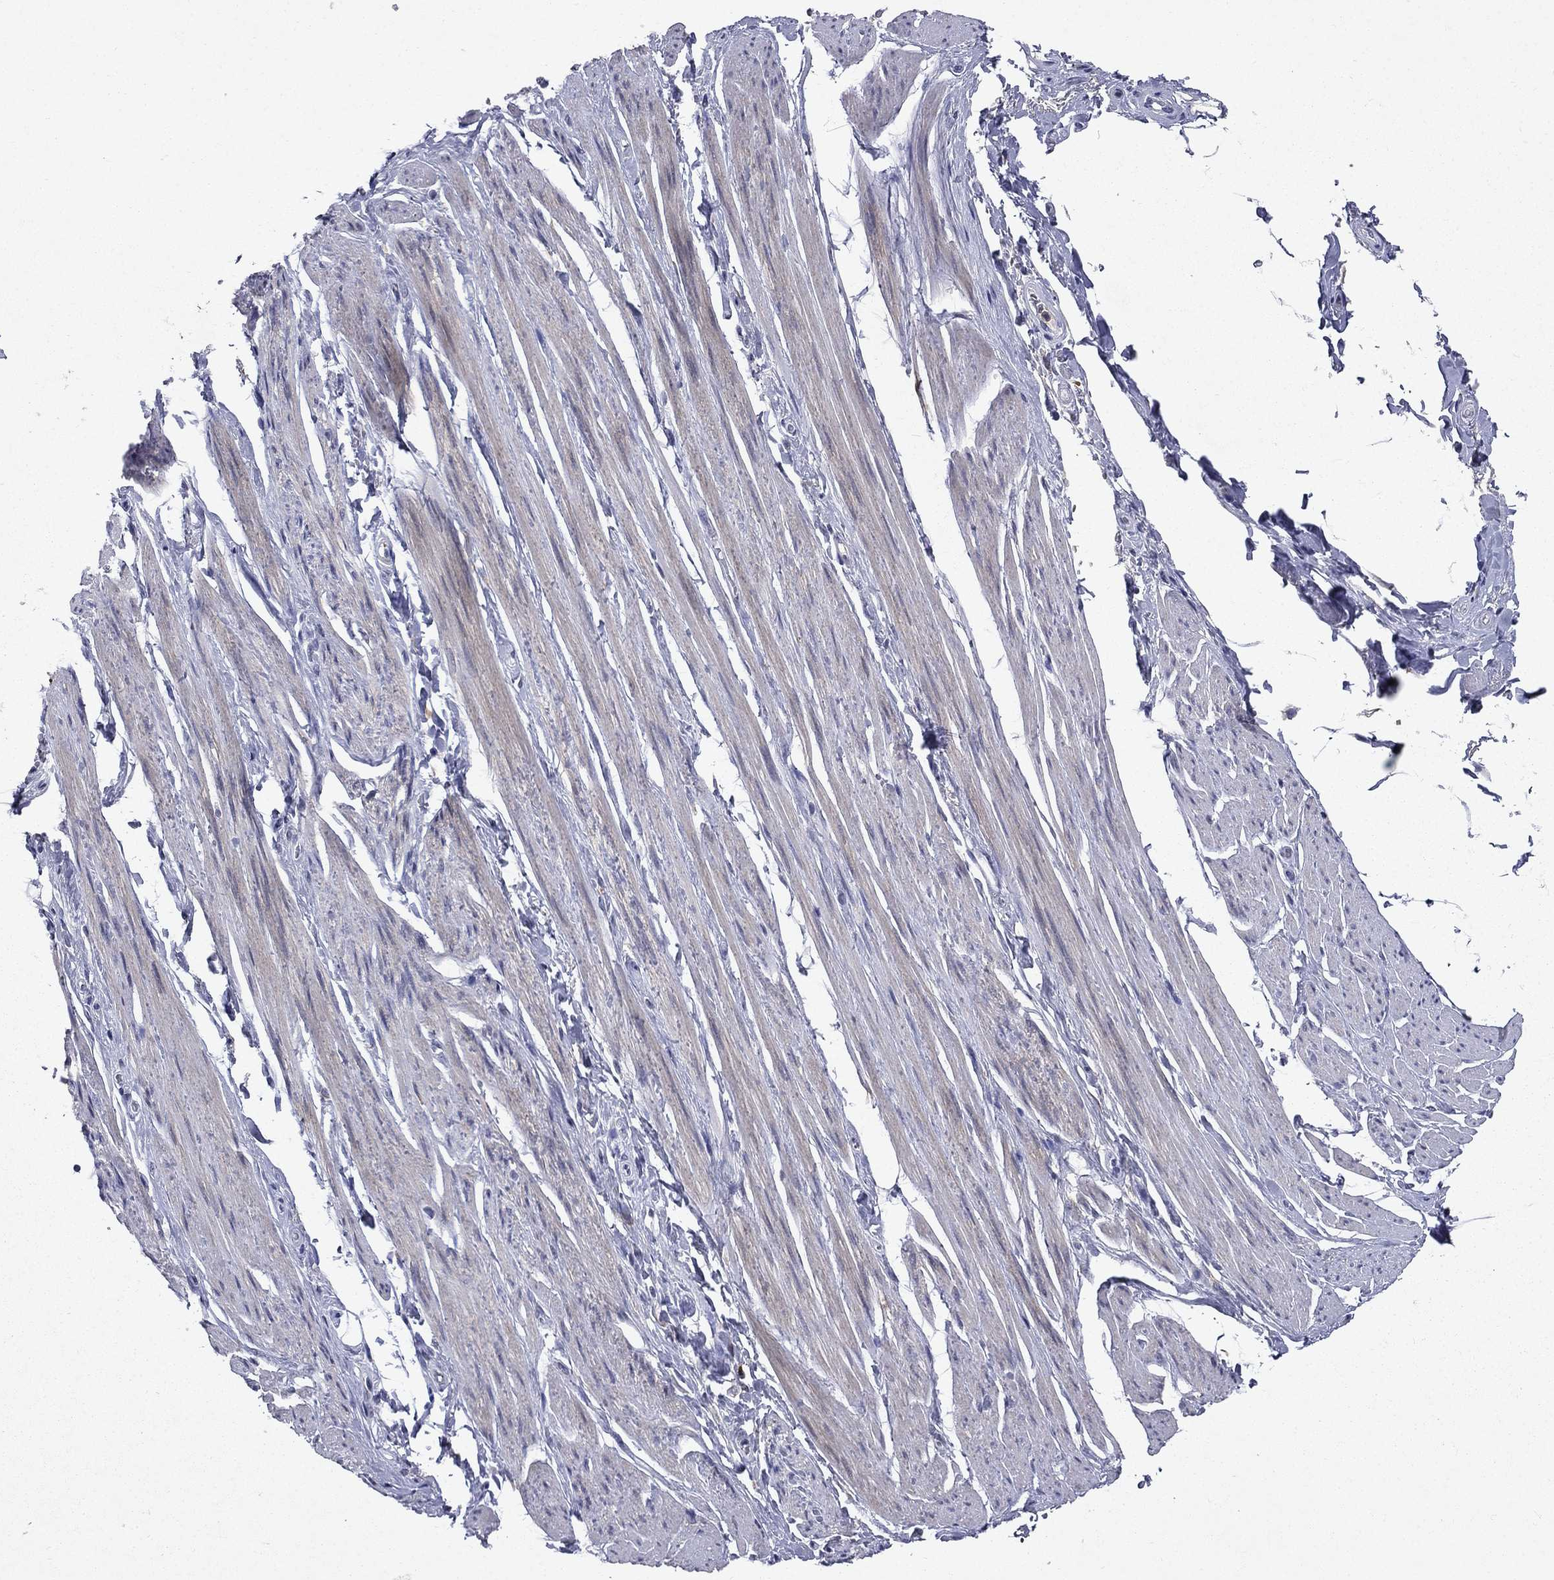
{"staining": {"intensity": "negative", "quantity": "none", "location": "none"}, "tissue": "skeletal muscle", "cell_type": "Myocytes", "image_type": "normal", "snomed": [{"axis": "morphology", "description": "Normal tissue, NOS"}, {"axis": "topography", "description": "Skeletal muscle"}, {"axis": "topography", "description": "Anal"}, {"axis": "topography", "description": "Peripheral nerve tissue"}], "caption": "Protein analysis of unremarkable skeletal muscle displays no significant expression in myocytes.", "gene": "ECM1", "patient": {"sex": "male", "age": 53}}